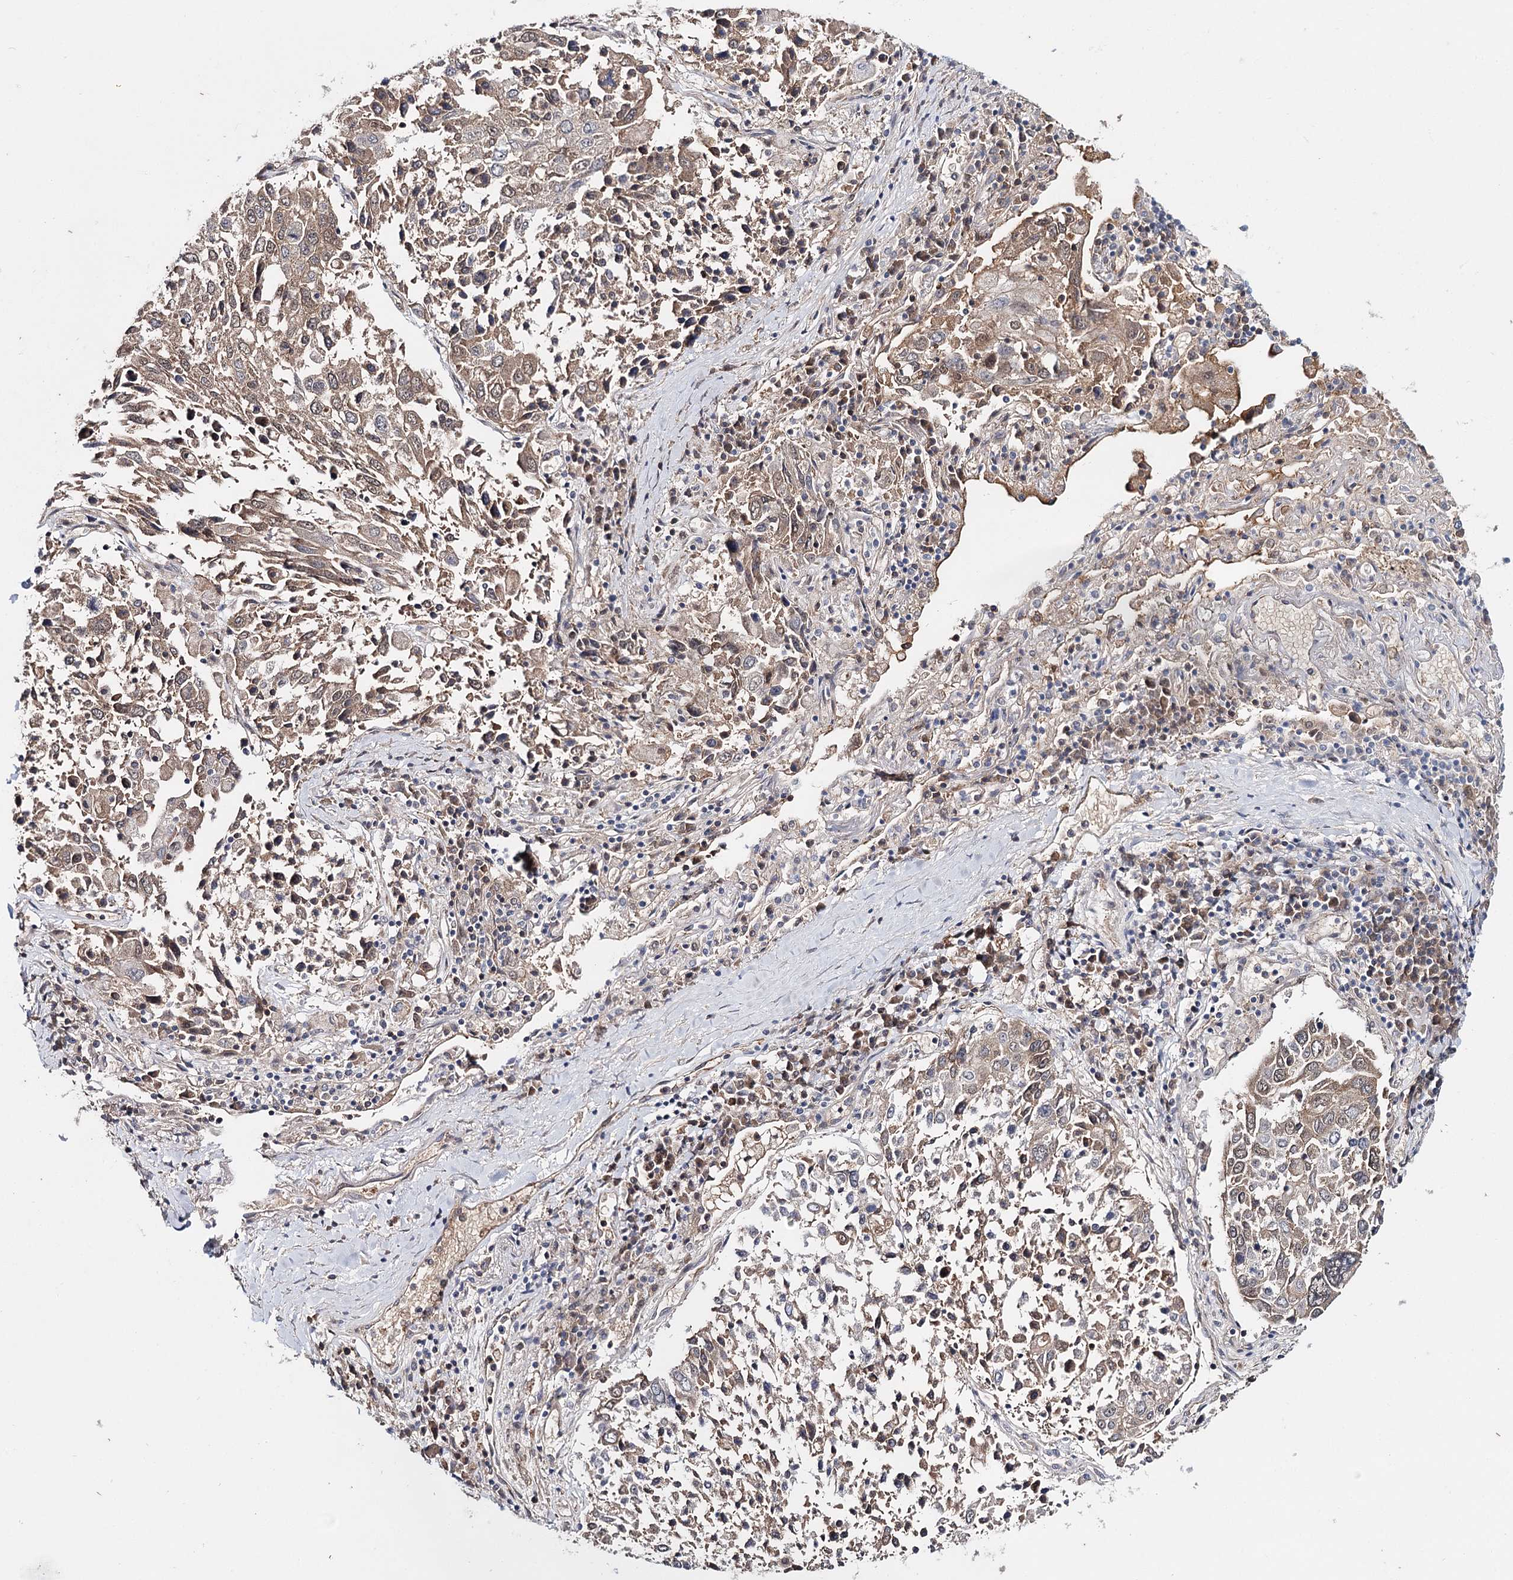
{"staining": {"intensity": "moderate", "quantity": ">75%", "location": "cytoplasmic/membranous"}, "tissue": "lung cancer", "cell_type": "Tumor cells", "image_type": "cancer", "snomed": [{"axis": "morphology", "description": "Squamous cell carcinoma, NOS"}, {"axis": "topography", "description": "Lung"}], "caption": "A brown stain highlights moderate cytoplasmic/membranous expression of a protein in human lung cancer tumor cells.", "gene": "PKP4", "patient": {"sex": "male", "age": 65}}